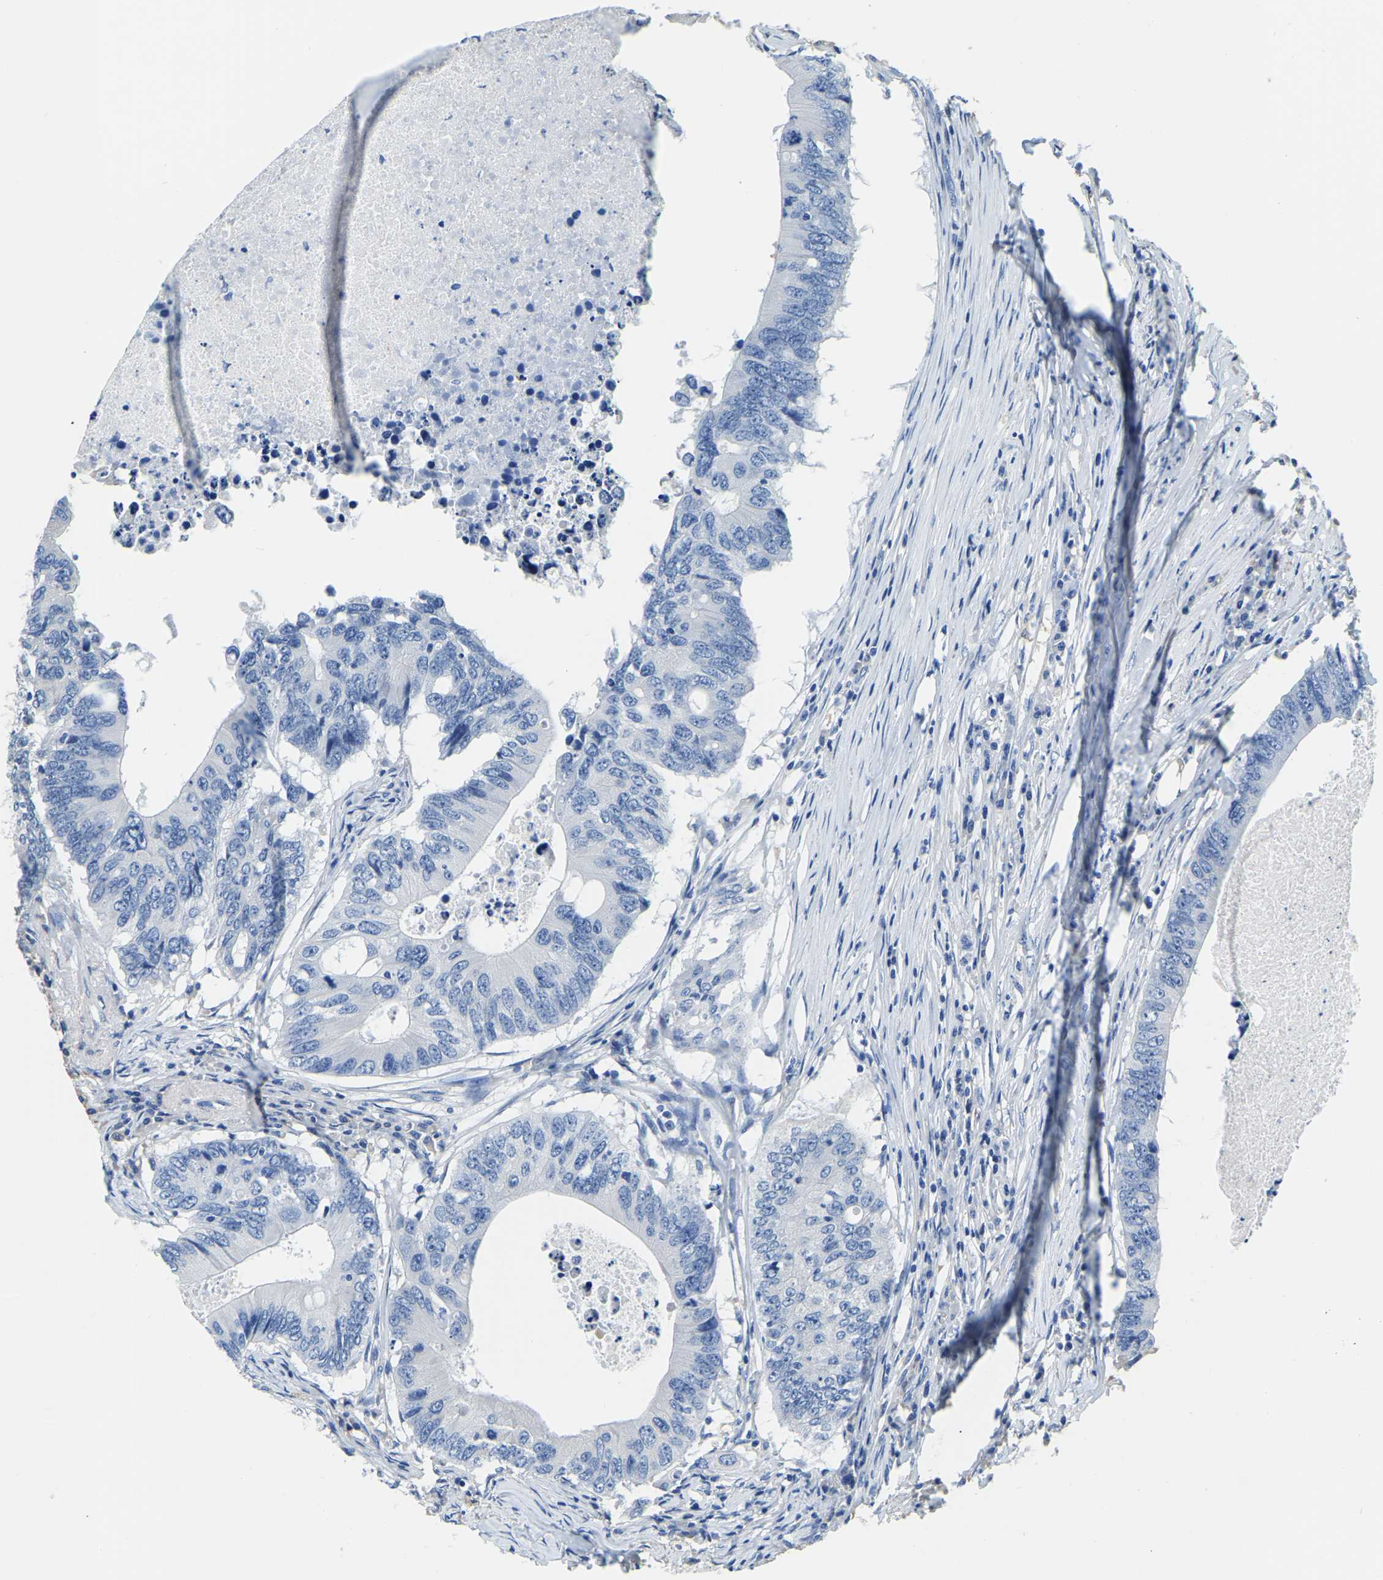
{"staining": {"intensity": "negative", "quantity": "none", "location": "none"}, "tissue": "colorectal cancer", "cell_type": "Tumor cells", "image_type": "cancer", "snomed": [{"axis": "morphology", "description": "Adenocarcinoma, NOS"}, {"axis": "topography", "description": "Colon"}], "caption": "Human adenocarcinoma (colorectal) stained for a protein using immunohistochemistry (IHC) shows no staining in tumor cells.", "gene": "ZDHHC13", "patient": {"sex": "male", "age": 71}}